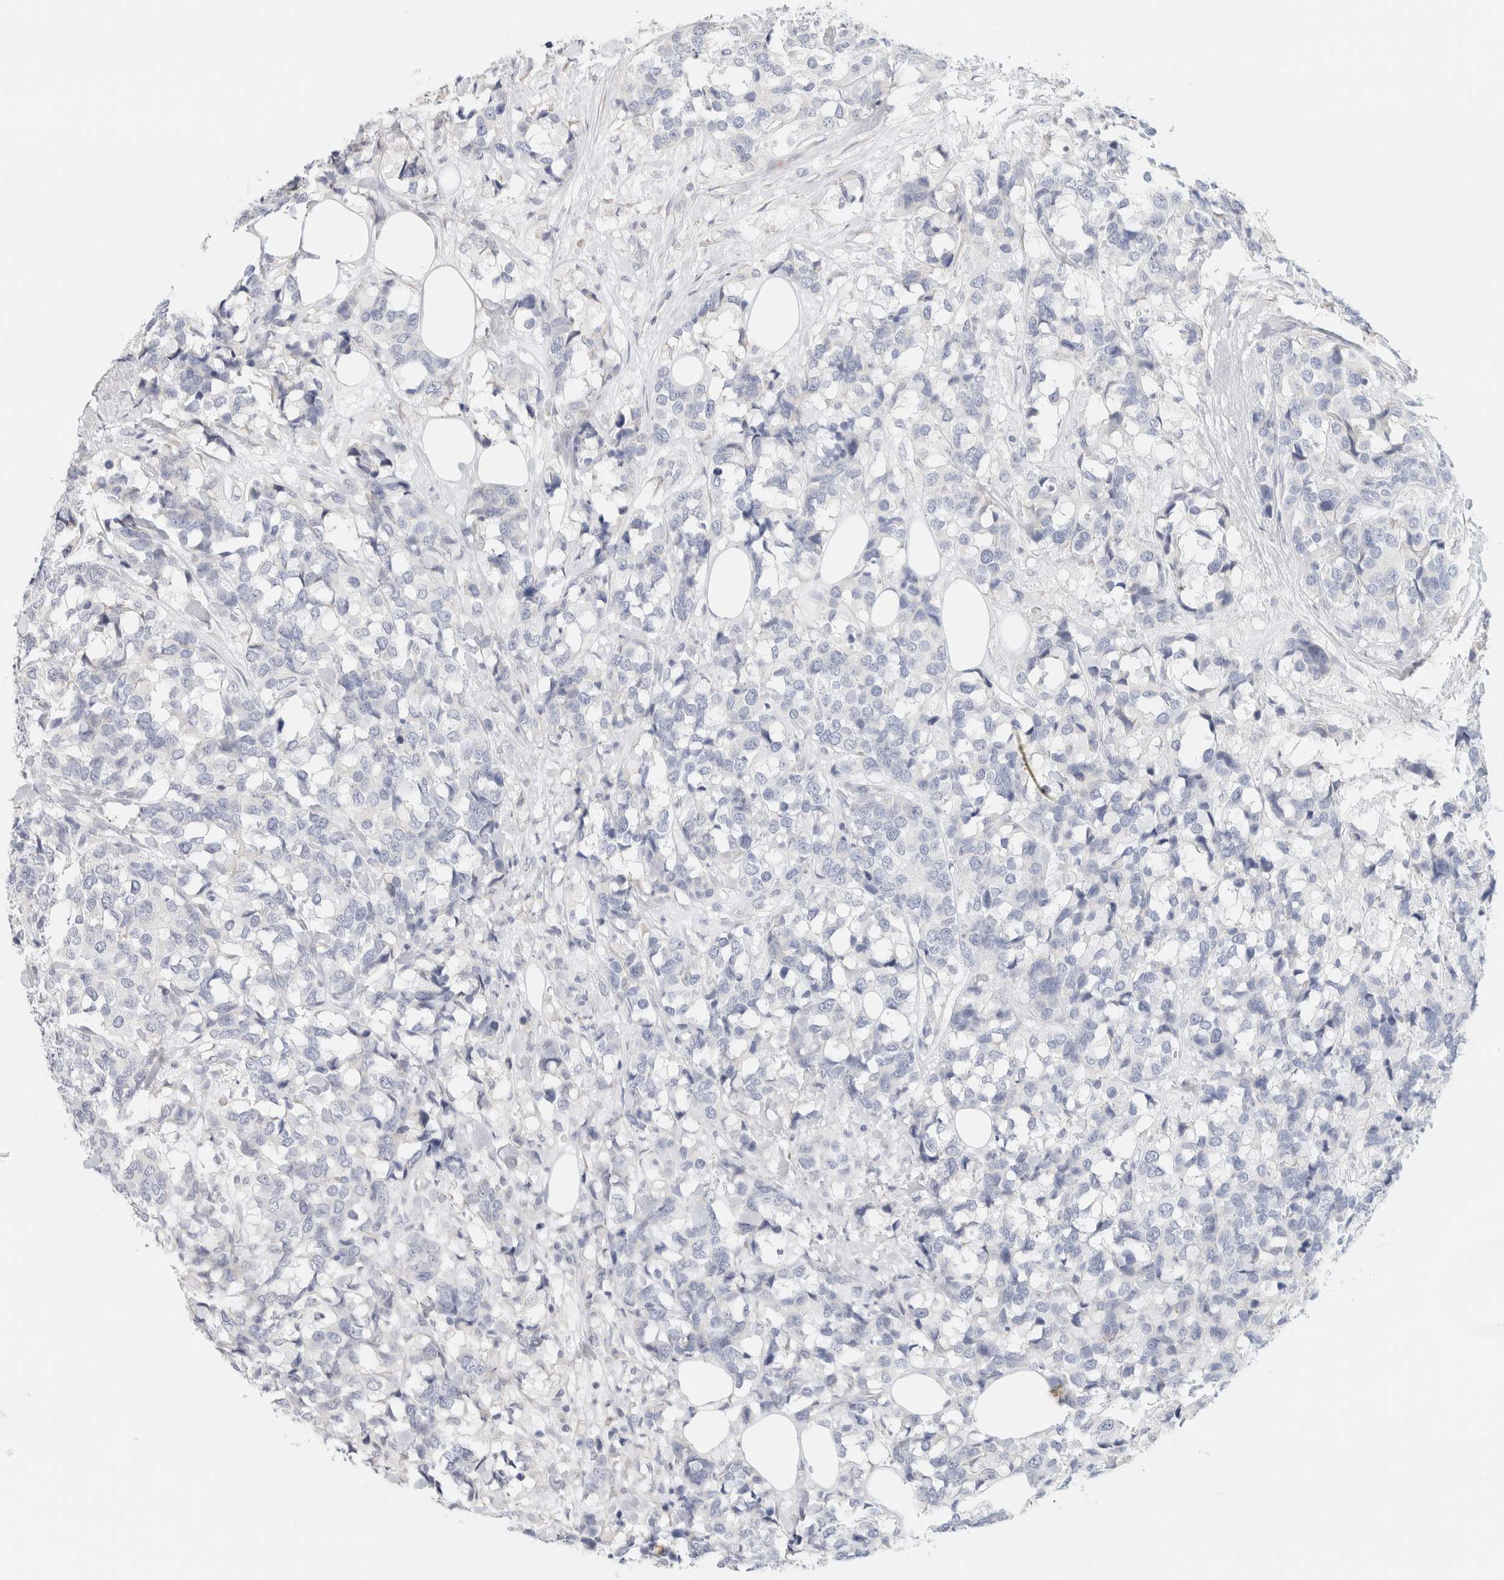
{"staining": {"intensity": "negative", "quantity": "none", "location": "none"}, "tissue": "breast cancer", "cell_type": "Tumor cells", "image_type": "cancer", "snomed": [{"axis": "morphology", "description": "Lobular carcinoma"}, {"axis": "topography", "description": "Breast"}], "caption": "Breast cancer (lobular carcinoma) was stained to show a protein in brown. There is no significant staining in tumor cells.", "gene": "NEFM", "patient": {"sex": "female", "age": 59}}